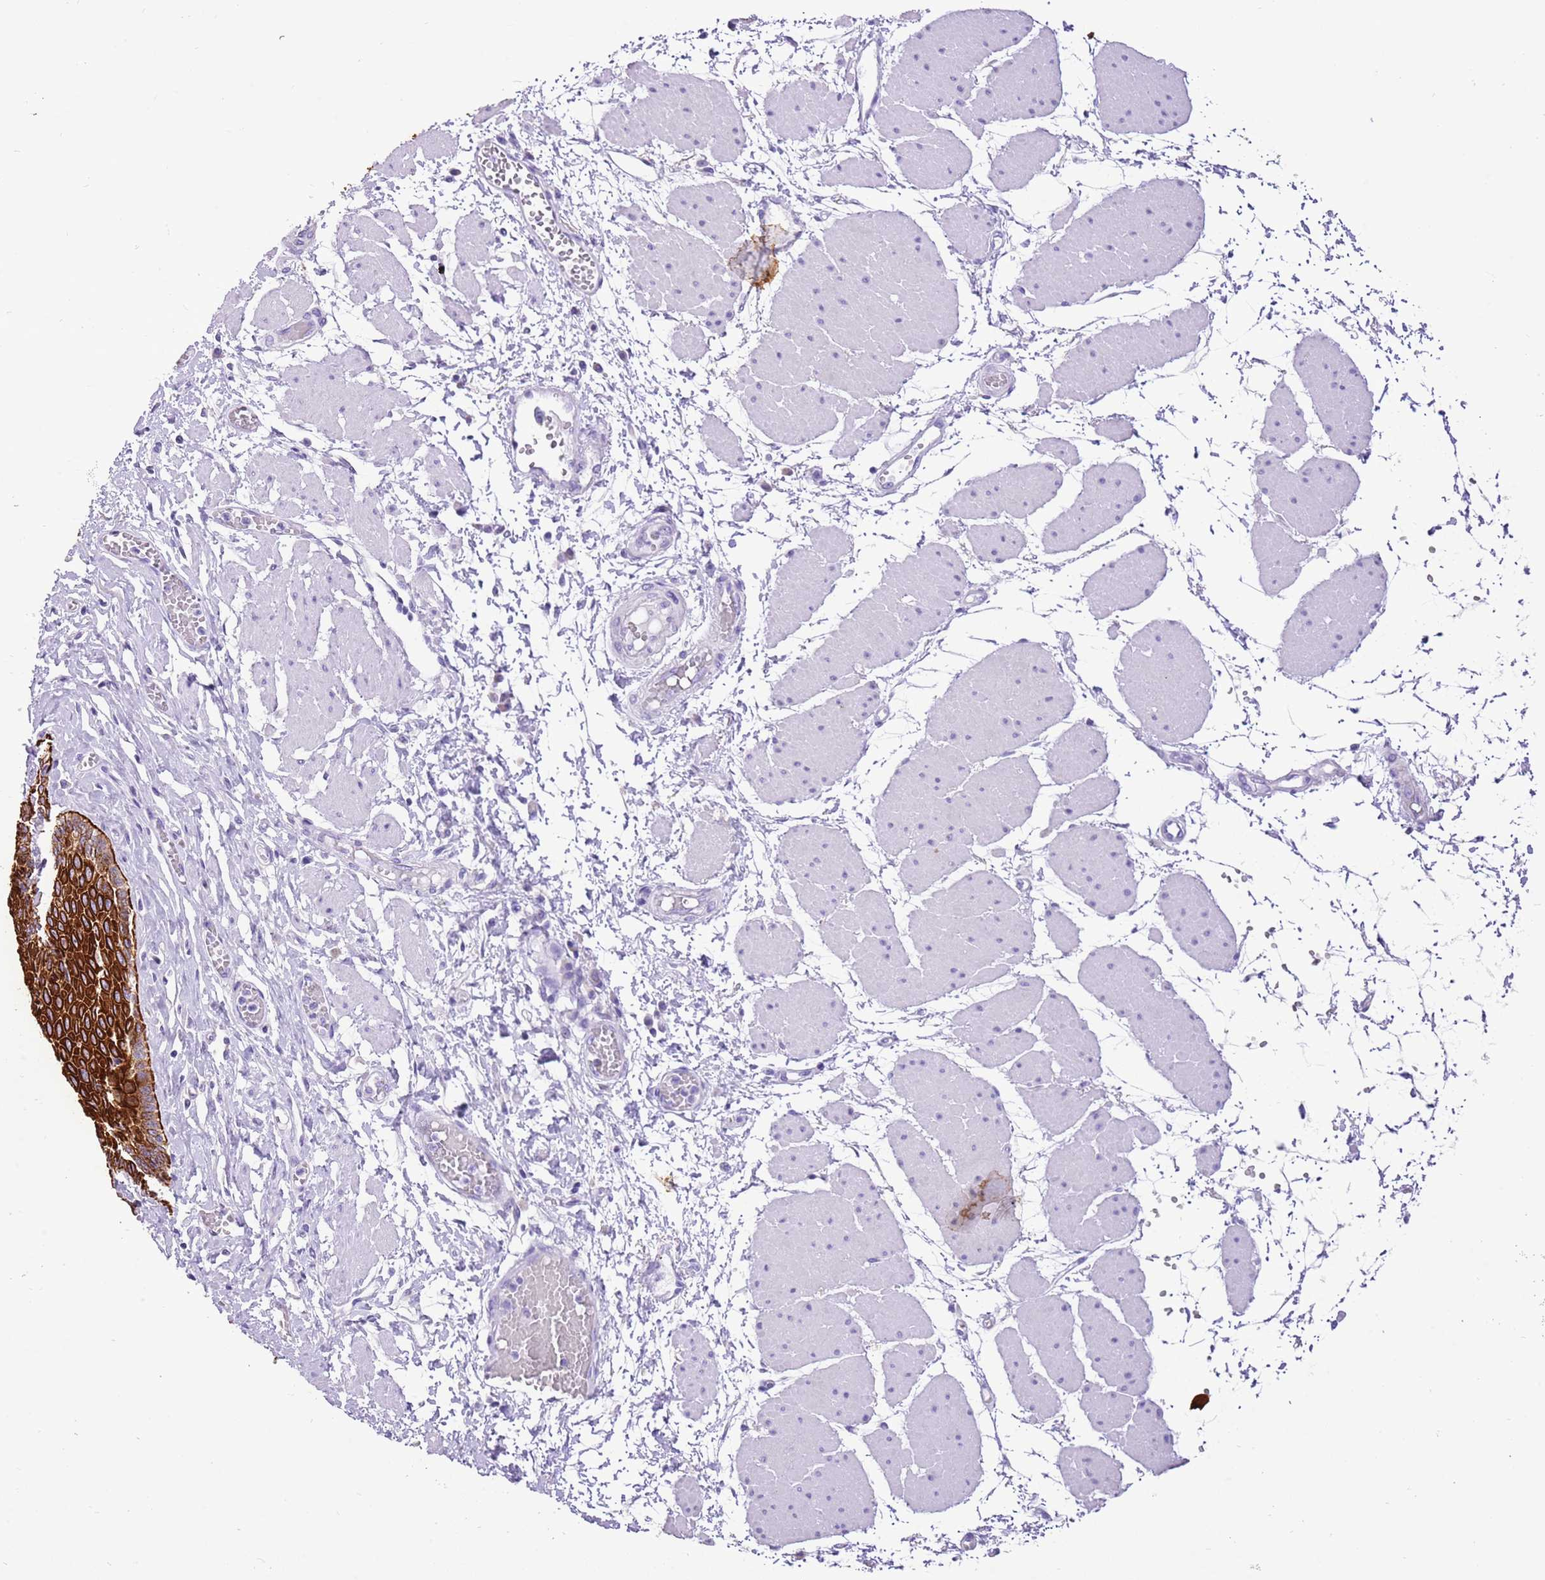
{"staining": {"intensity": "strong", "quantity": ">75%", "location": "cytoplasmic/membranous"}, "tissue": "esophagus", "cell_type": "Squamous epithelial cells", "image_type": "normal", "snomed": [{"axis": "morphology", "description": "Normal tissue, NOS"}, {"axis": "topography", "description": "Esophagus"}], "caption": "Strong cytoplasmic/membranous positivity for a protein is seen in about >75% of squamous epithelial cells of unremarkable esophagus using immunohistochemistry (IHC).", "gene": "R3HDM4", "patient": {"sex": "male", "age": 60}}